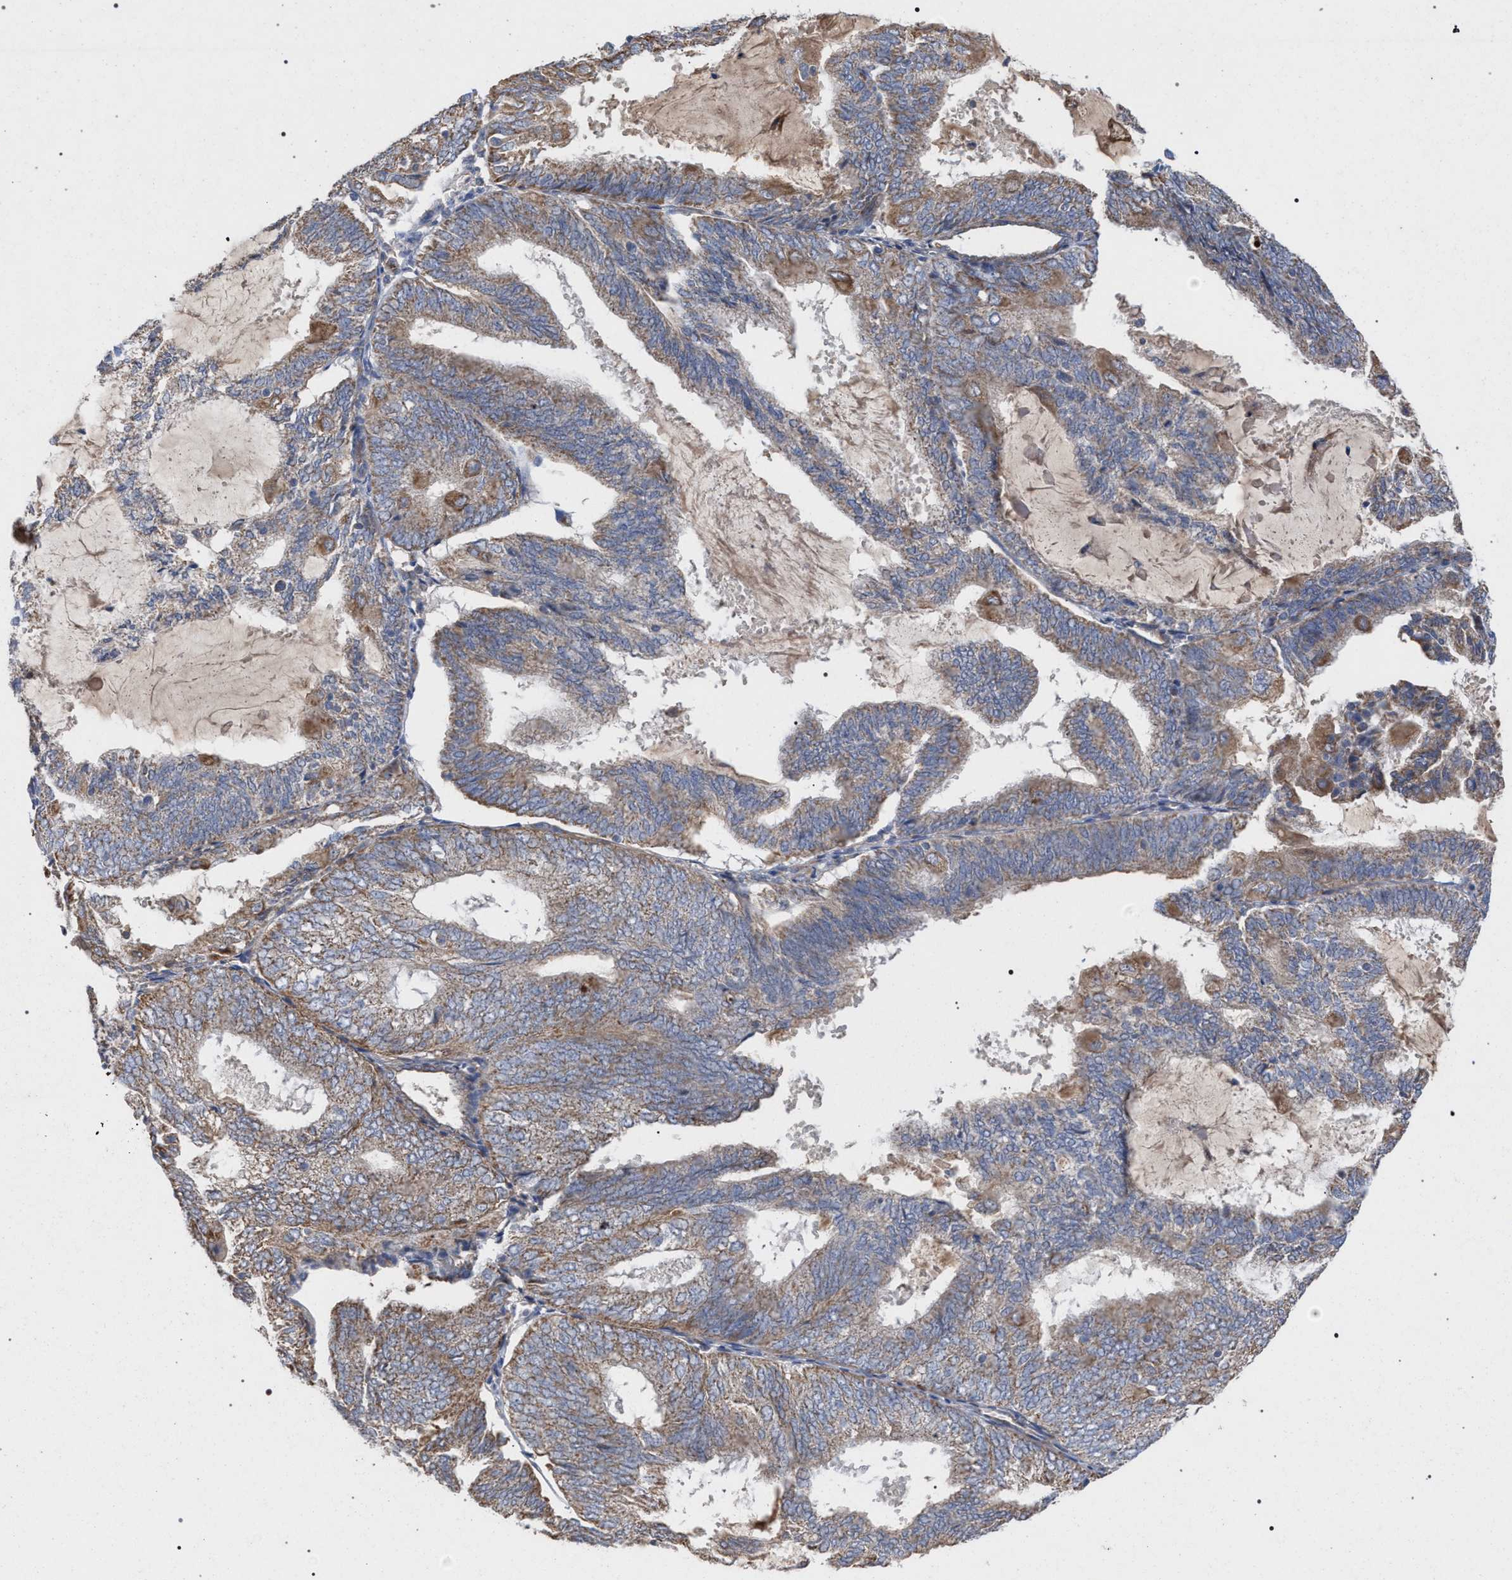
{"staining": {"intensity": "moderate", "quantity": "25%-75%", "location": "cytoplasmic/membranous"}, "tissue": "endometrial cancer", "cell_type": "Tumor cells", "image_type": "cancer", "snomed": [{"axis": "morphology", "description": "Adenocarcinoma, NOS"}, {"axis": "topography", "description": "Endometrium"}], "caption": "Tumor cells display medium levels of moderate cytoplasmic/membranous expression in about 25%-75% of cells in endometrial cancer. (DAB (3,3'-diaminobenzidine) = brown stain, brightfield microscopy at high magnification).", "gene": "BCL2L12", "patient": {"sex": "female", "age": 81}}